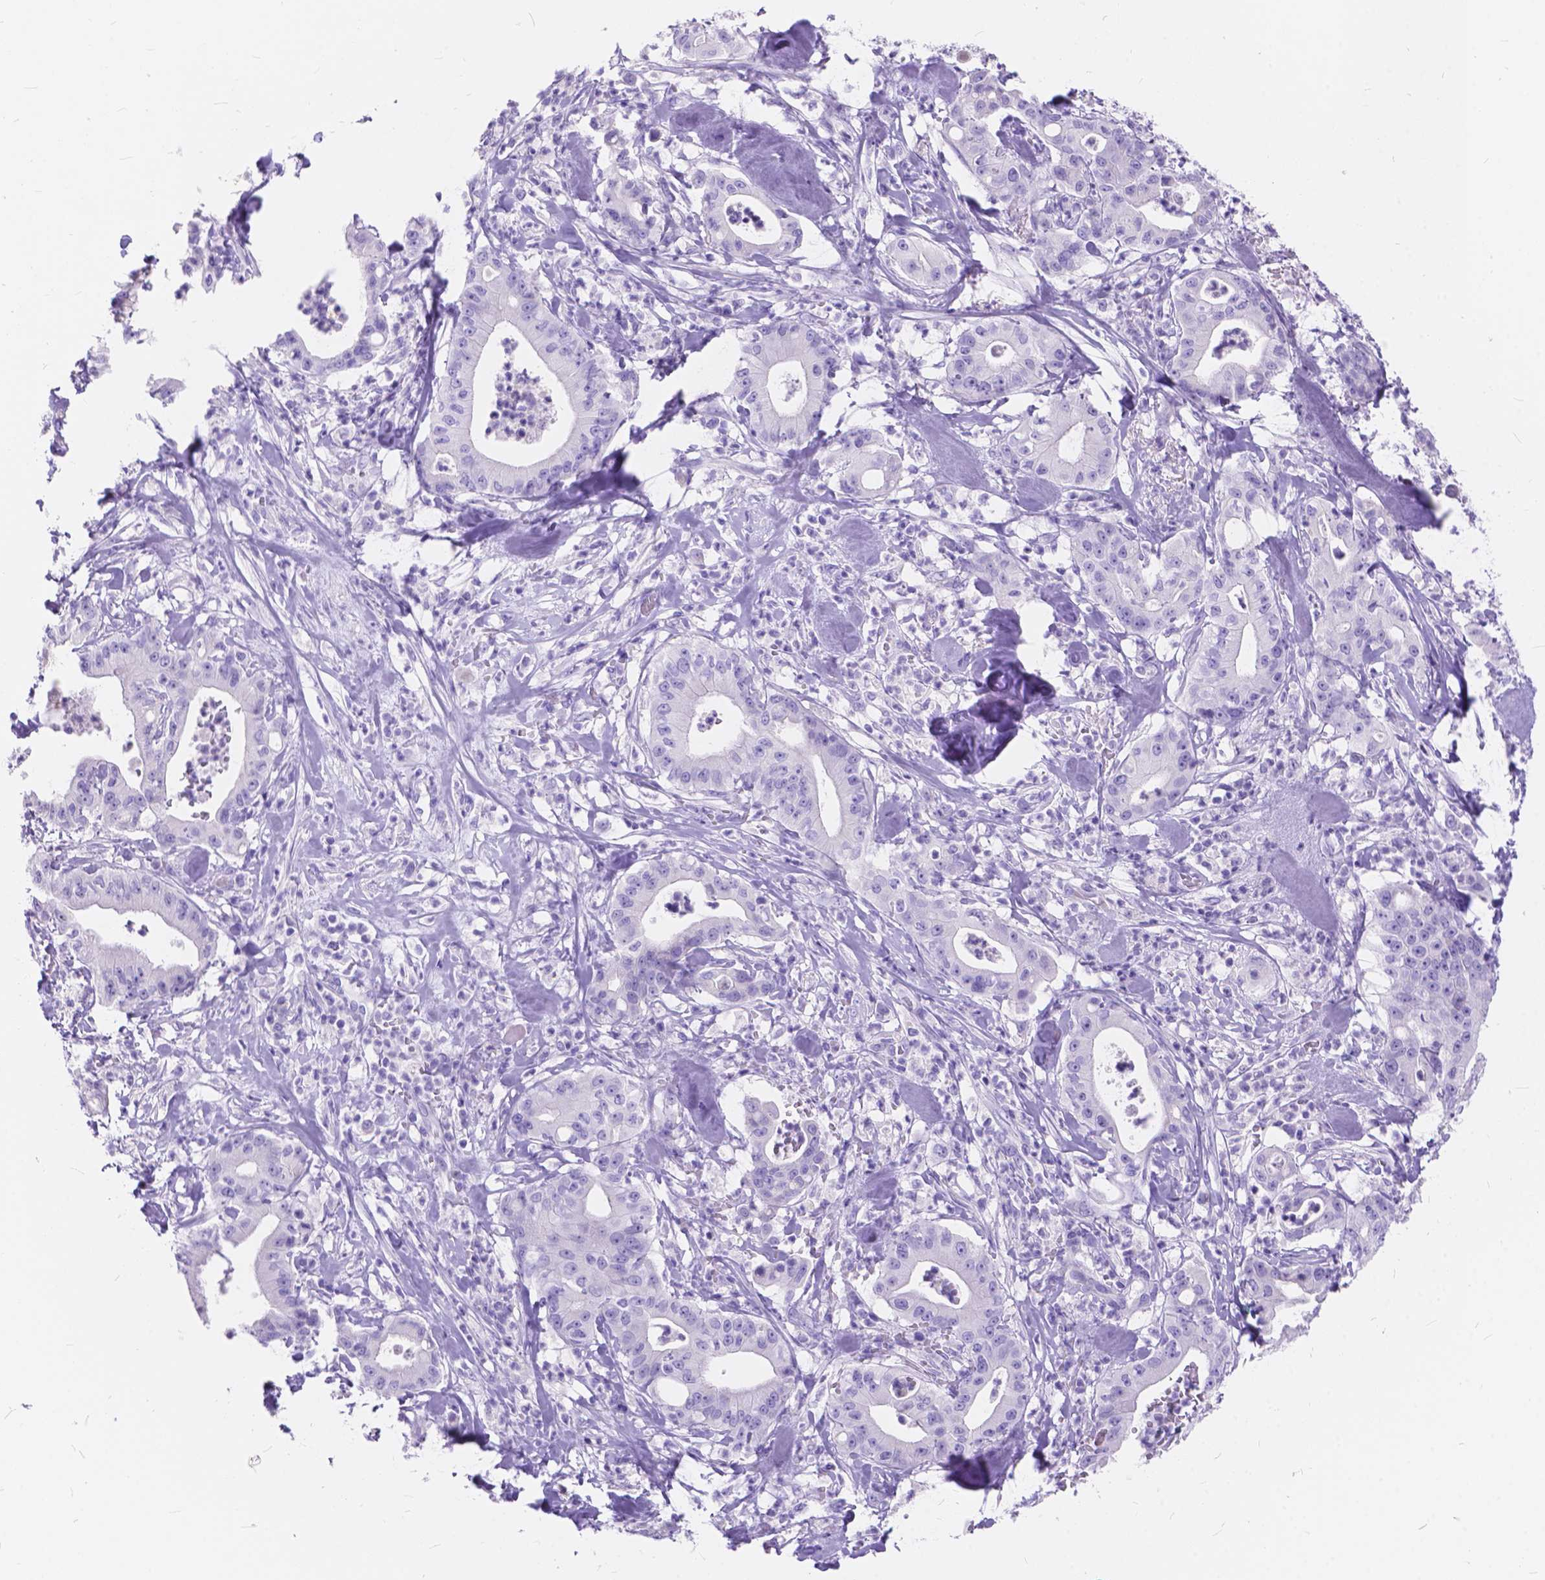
{"staining": {"intensity": "negative", "quantity": "none", "location": "none"}, "tissue": "pancreatic cancer", "cell_type": "Tumor cells", "image_type": "cancer", "snomed": [{"axis": "morphology", "description": "Adenocarcinoma, NOS"}, {"axis": "topography", "description": "Pancreas"}], "caption": "Pancreatic cancer (adenocarcinoma) stained for a protein using immunohistochemistry shows no positivity tumor cells.", "gene": "FOXL2", "patient": {"sex": "male", "age": 71}}